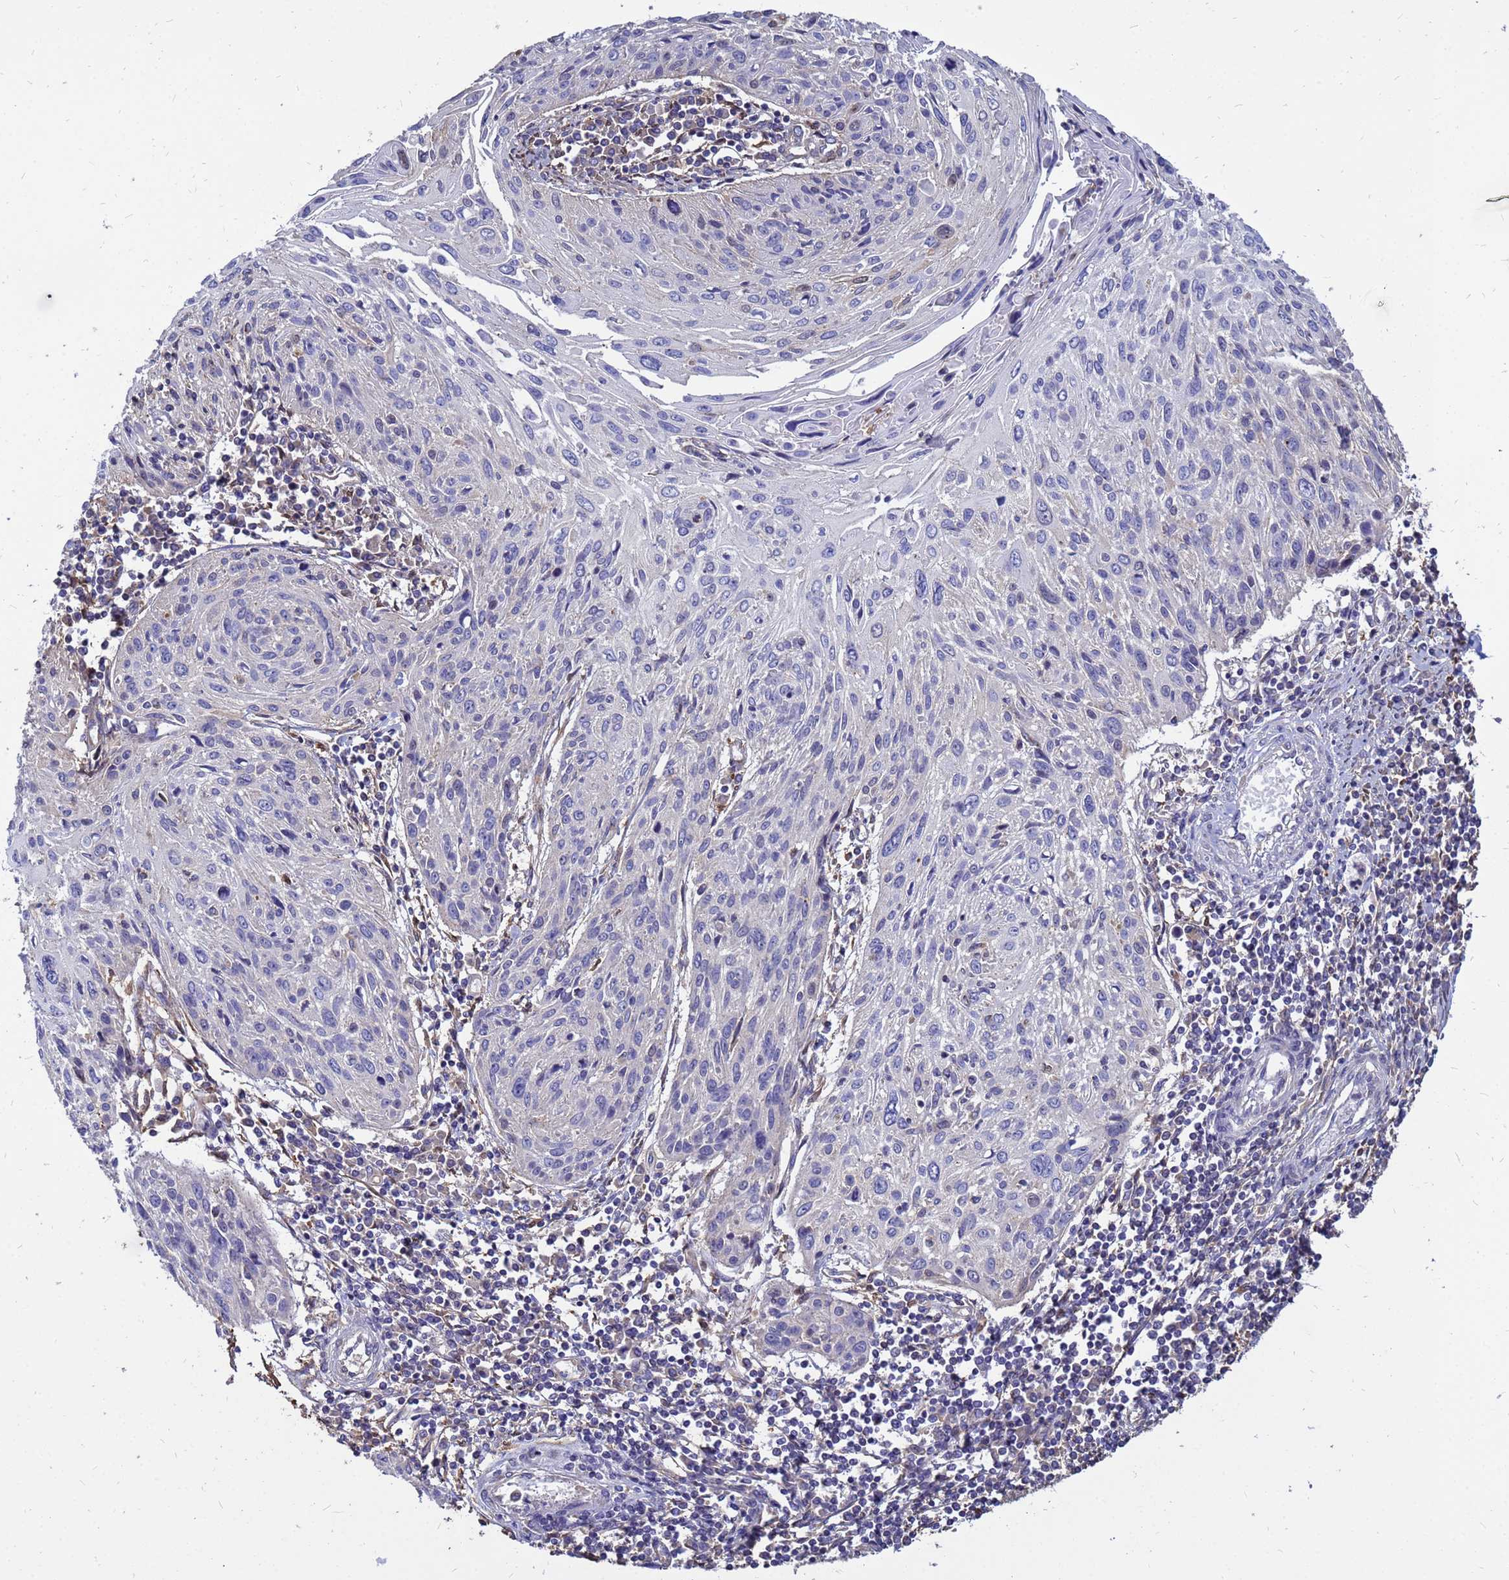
{"staining": {"intensity": "negative", "quantity": "none", "location": "none"}, "tissue": "cervical cancer", "cell_type": "Tumor cells", "image_type": "cancer", "snomed": [{"axis": "morphology", "description": "Squamous cell carcinoma, NOS"}, {"axis": "topography", "description": "Cervix"}], "caption": "Human cervical cancer stained for a protein using immunohistochemistry (IHC) displays no positivity in tumor cells.", "gene": "MOB2", "patient": {"sex": "female", "age": 51}}